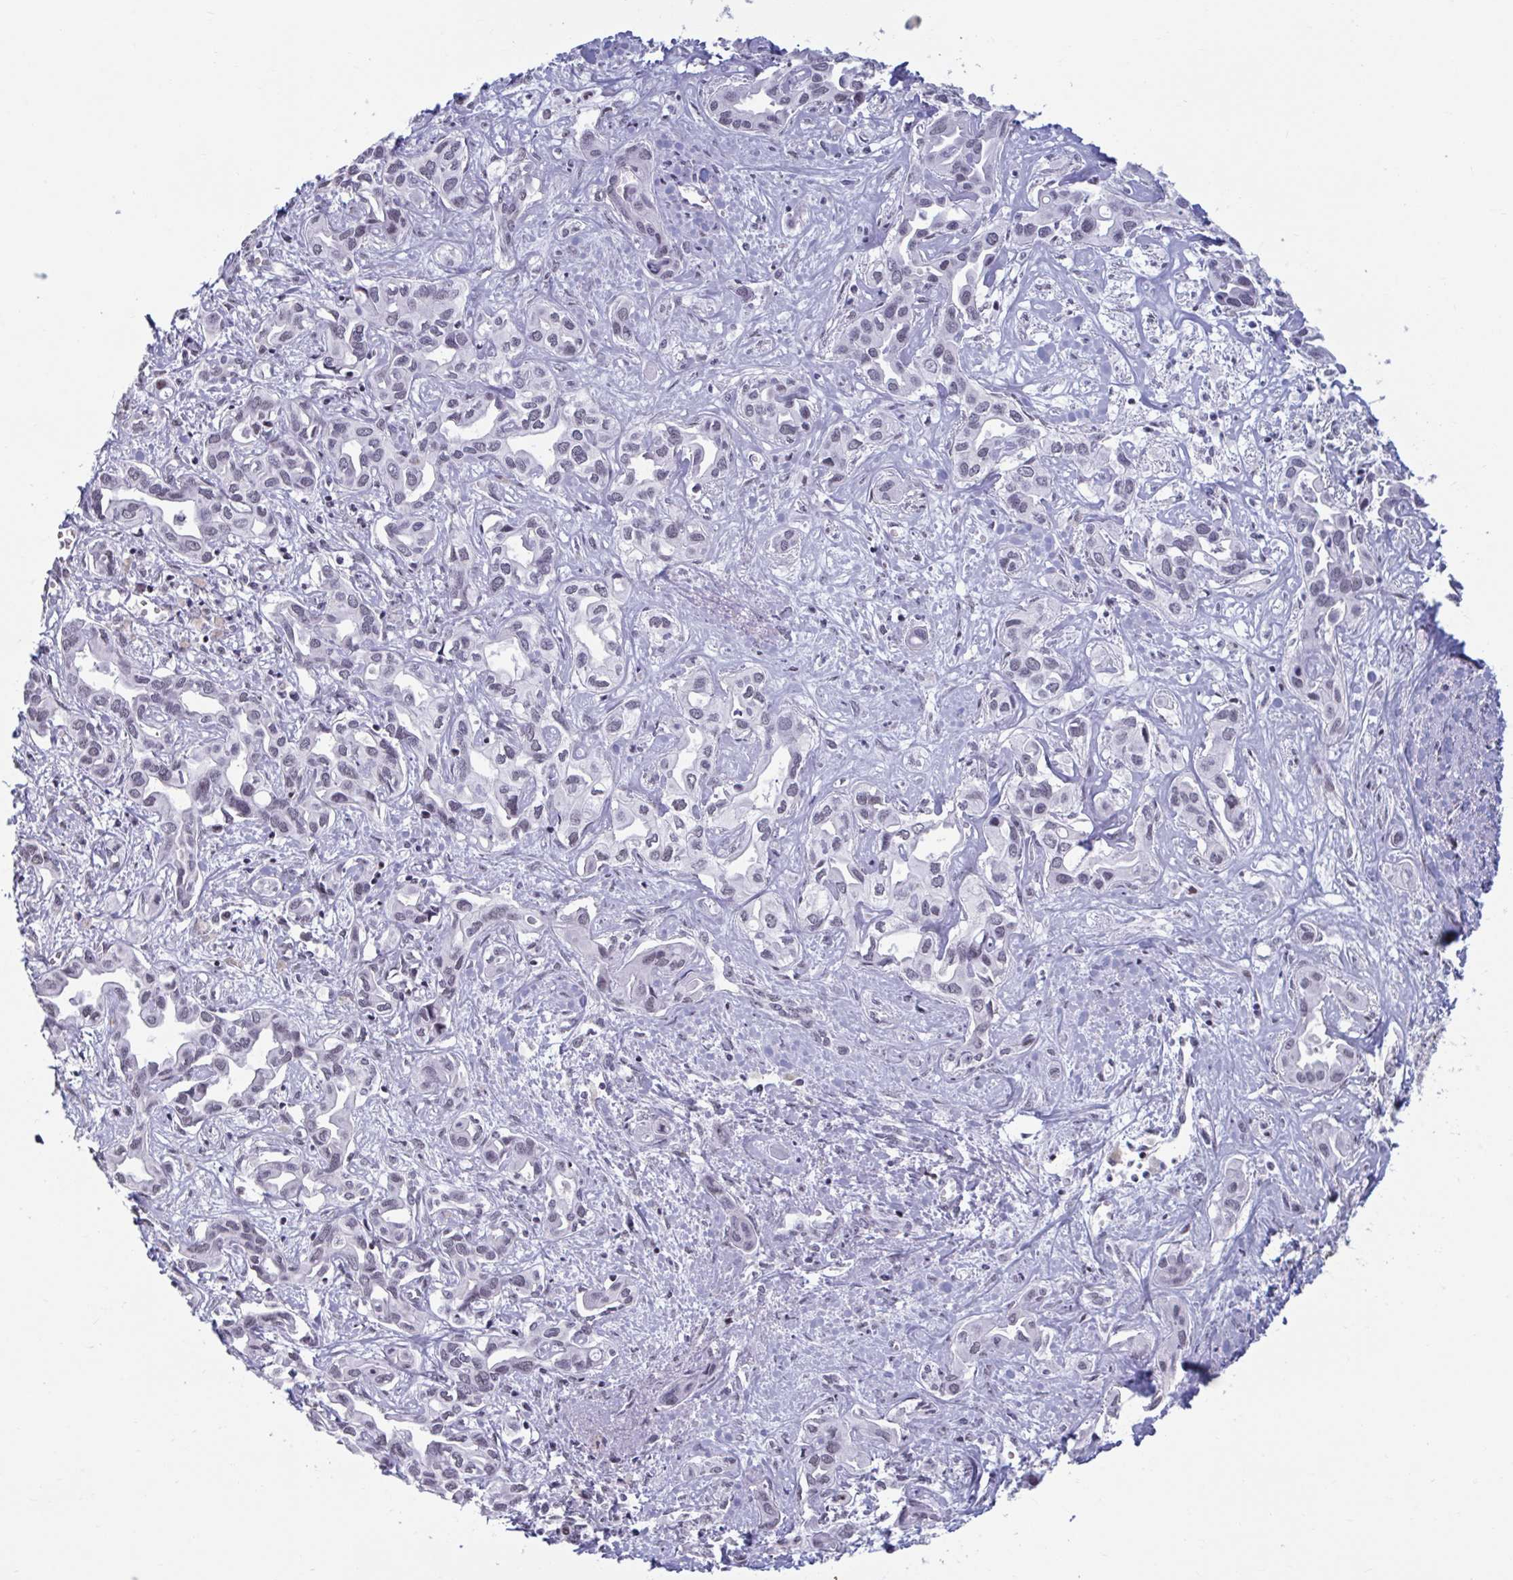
{"staining": {"intensity": "weak", "quantity": "25%-75%", "location": "nuclear"}, "tissue": "liver cancer", "cell_type": "Tumor cells", "image_type": "cancer", "snomed": [{"axis": "morphology", "description": "Cholangiocarcinoma"}, {"axis": "topography", "description": "Liver"}], "caption": "High-power microscopy captured an immunohistochemistry (IHC) photomicrograph of liver cancer, revealing weak nuclear staining in about 25%-75% of tumor cells. The protein is shown in brown color, while the nuclei are stained blue.", "gene": "HSD17B6", "patient": {"sex": "female", "age": 64}}